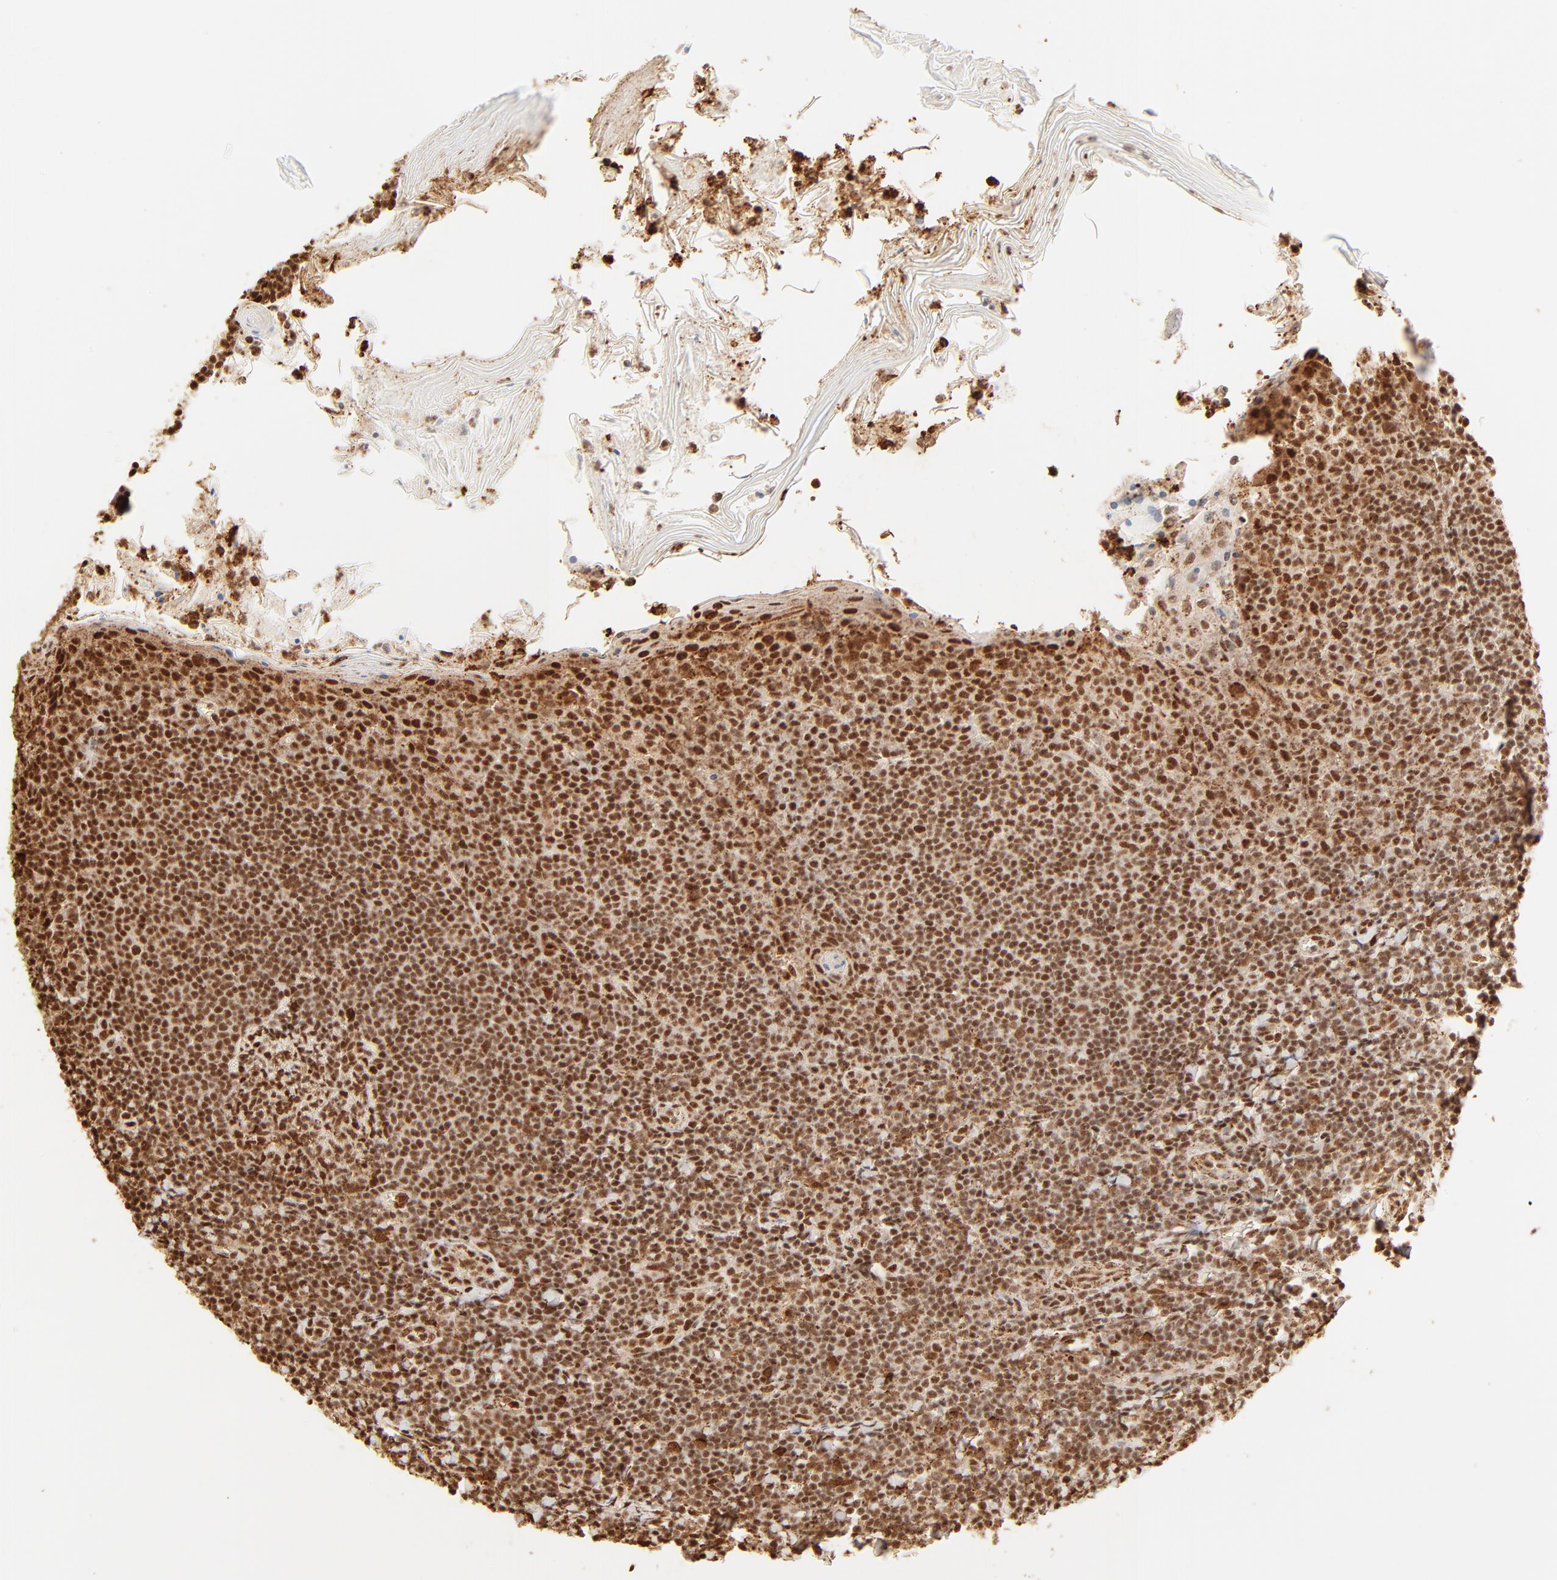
{"staining": {"intensity": "strong", "quantity": ">75%", "location": "cytoplasmic/membranous,nuclear"}, "tissue": "tonsil", "cell_type": "Germinal center cells", "image_type": "normal", "snomed": [{"axis": "morphology", "description": "Normal tissue, NOS"}, {"axis": "topography", "description": "Tonsil"}], "caption": "Immunohistochemical staining of unremarkable tonsil reveals strong cytoplasmic/membranous,nuclear protein positivity in approximately >75% of germinal center cells.", "gene": "FAM50A", "patient": {"sex": "male", "age": 31}}